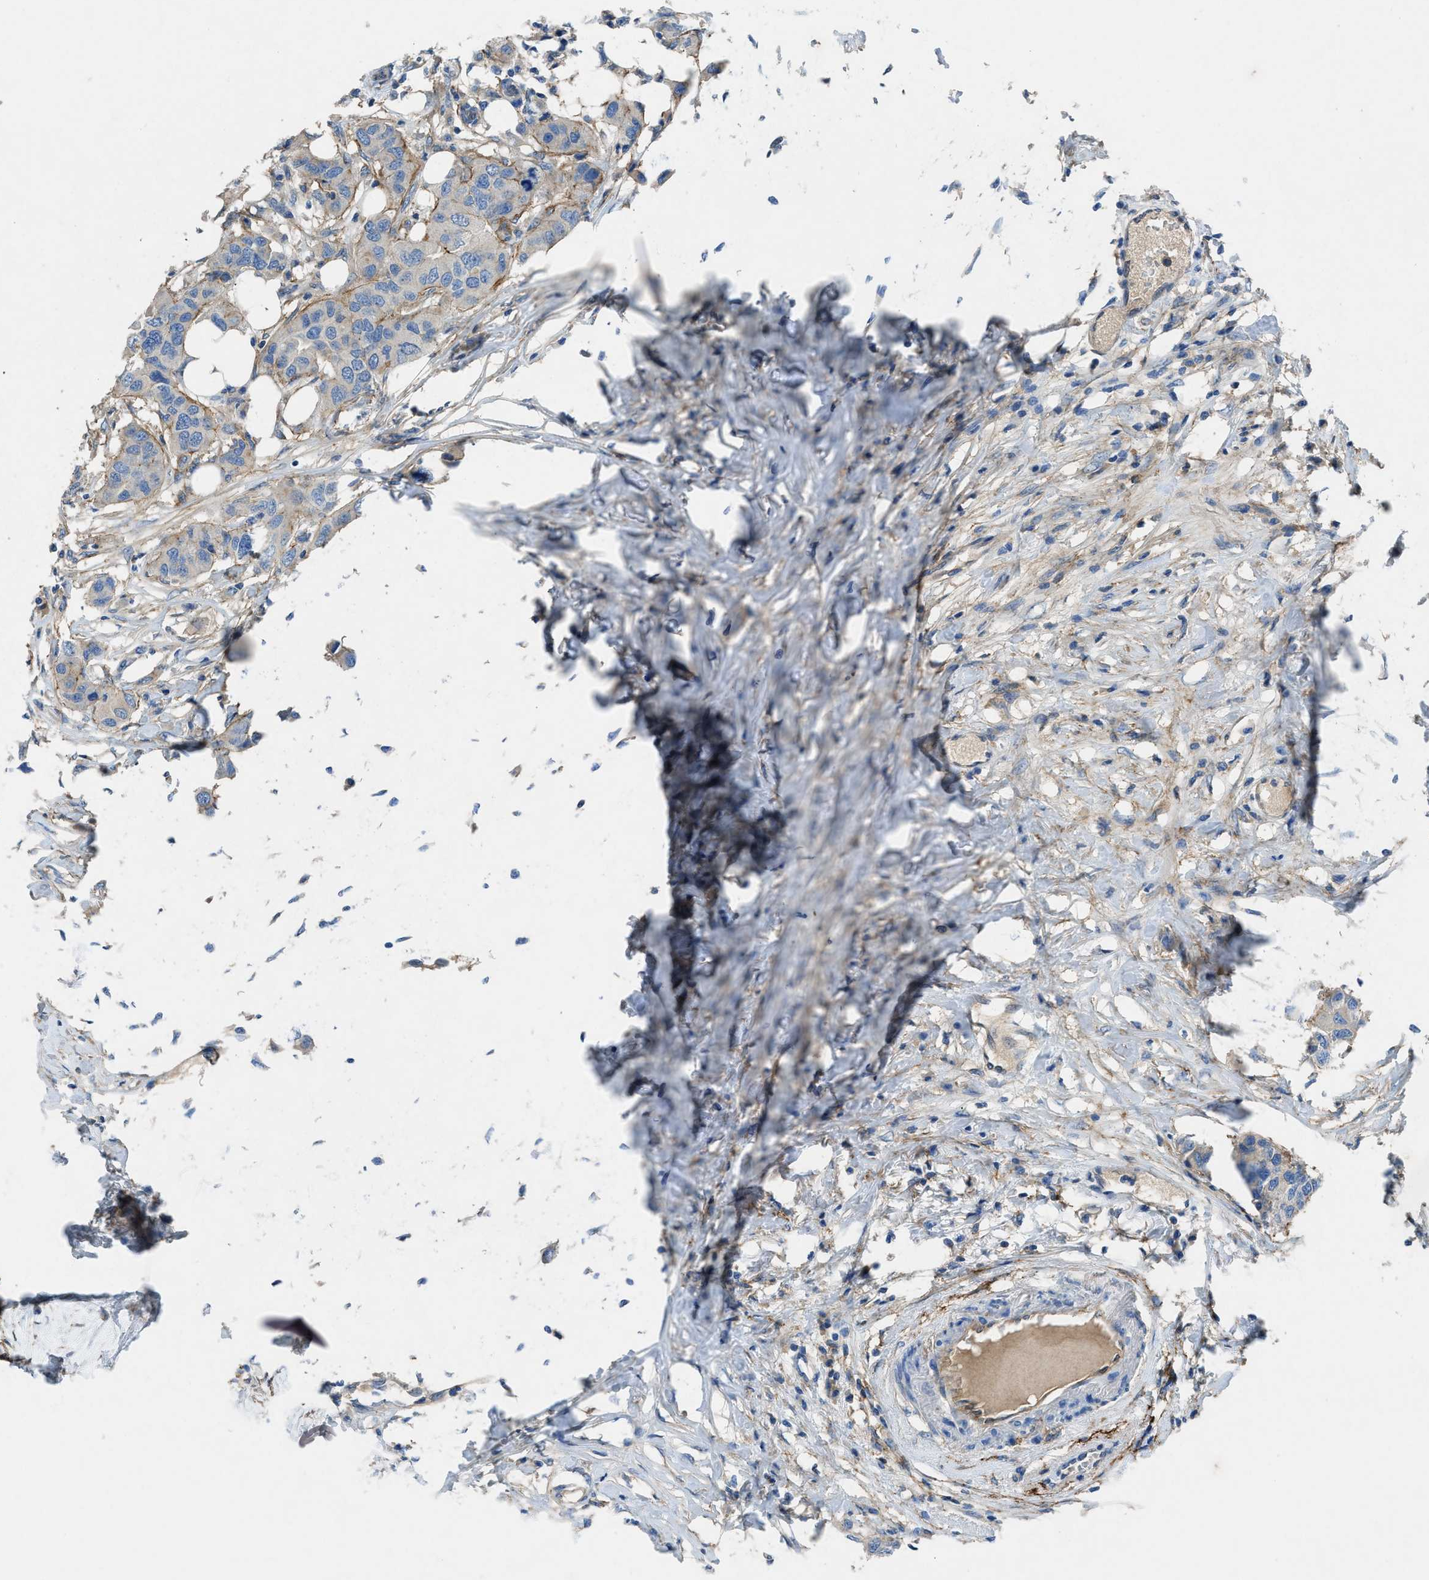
{"staining": {"intensity": "negative", "quantity": "none", "location": "none"}, "tissue": "breast cancer", "cell_type": "Tumor cells", "image_type": "cancer", "snomed": [{"axis": "morphology", "description": "Duct carcinoma"}, {"axis": "topography", "description": "Breast"}], "caption": "High power microscopy image of an immunohistochemistry micrograph of breast cancer (invasive ductal carcinoma), revealing no significant positivity in tumor cells.", "gene": "PTGFRN", "patient": {"sex": "female", "age": 50}}